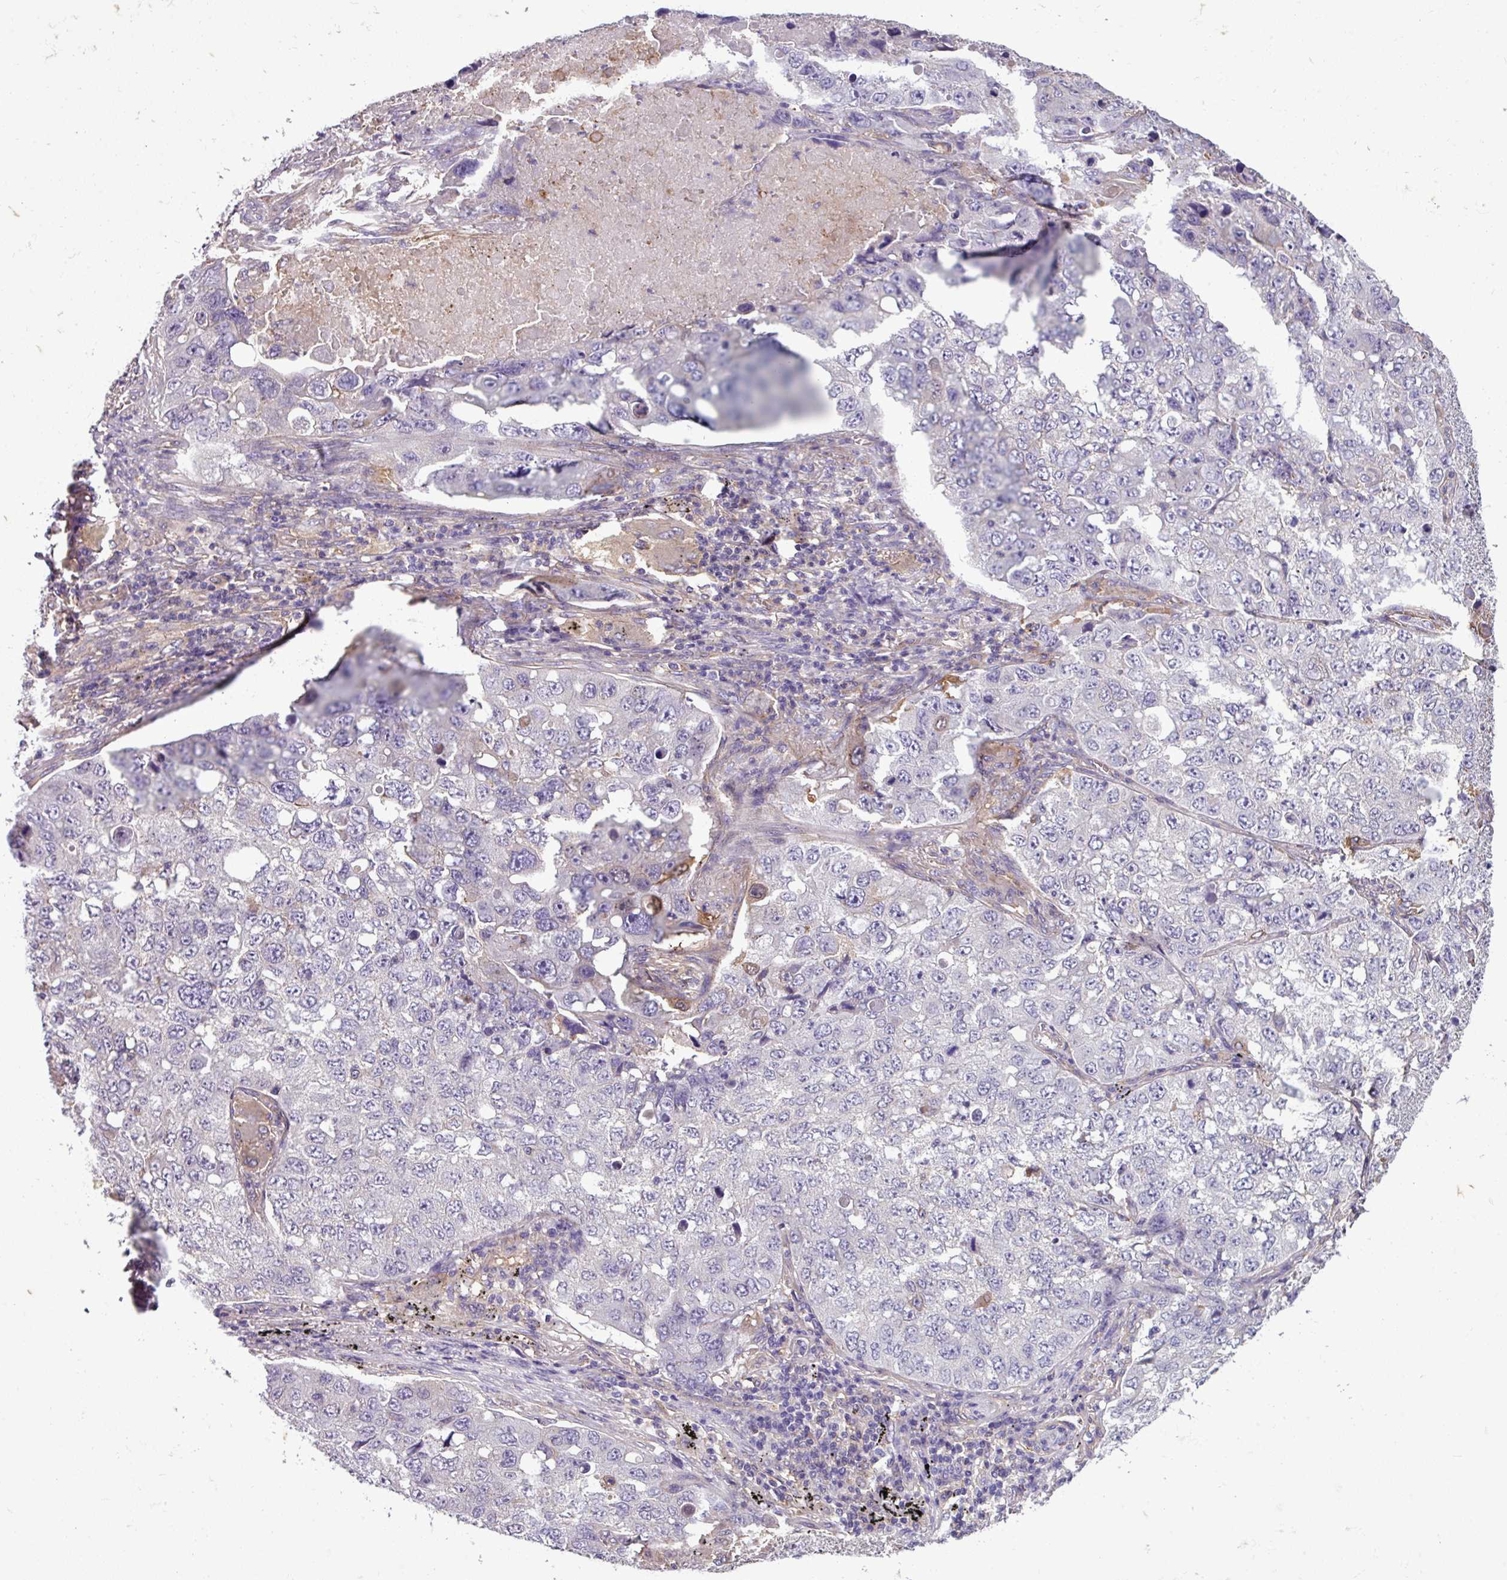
{"staining": {"intensity": "negative", "quantity": "none", "location": "none"}, "tissue": "lung cancer", "cell_type": "Tumor cells", "image_type": "cancer", "snomed": [{"axis": "morphology", "description": "Squamous cell carcinoma, NOS"}, {"axis": "topography", "description": "Lung"}], "caption": "Immunohistochemical staining of lung squamous cell carcinoma demonstrates no significant staining in tumor cells.", "gene": "SLC23A2", "patient": {"sex": "male", "age": 60}}